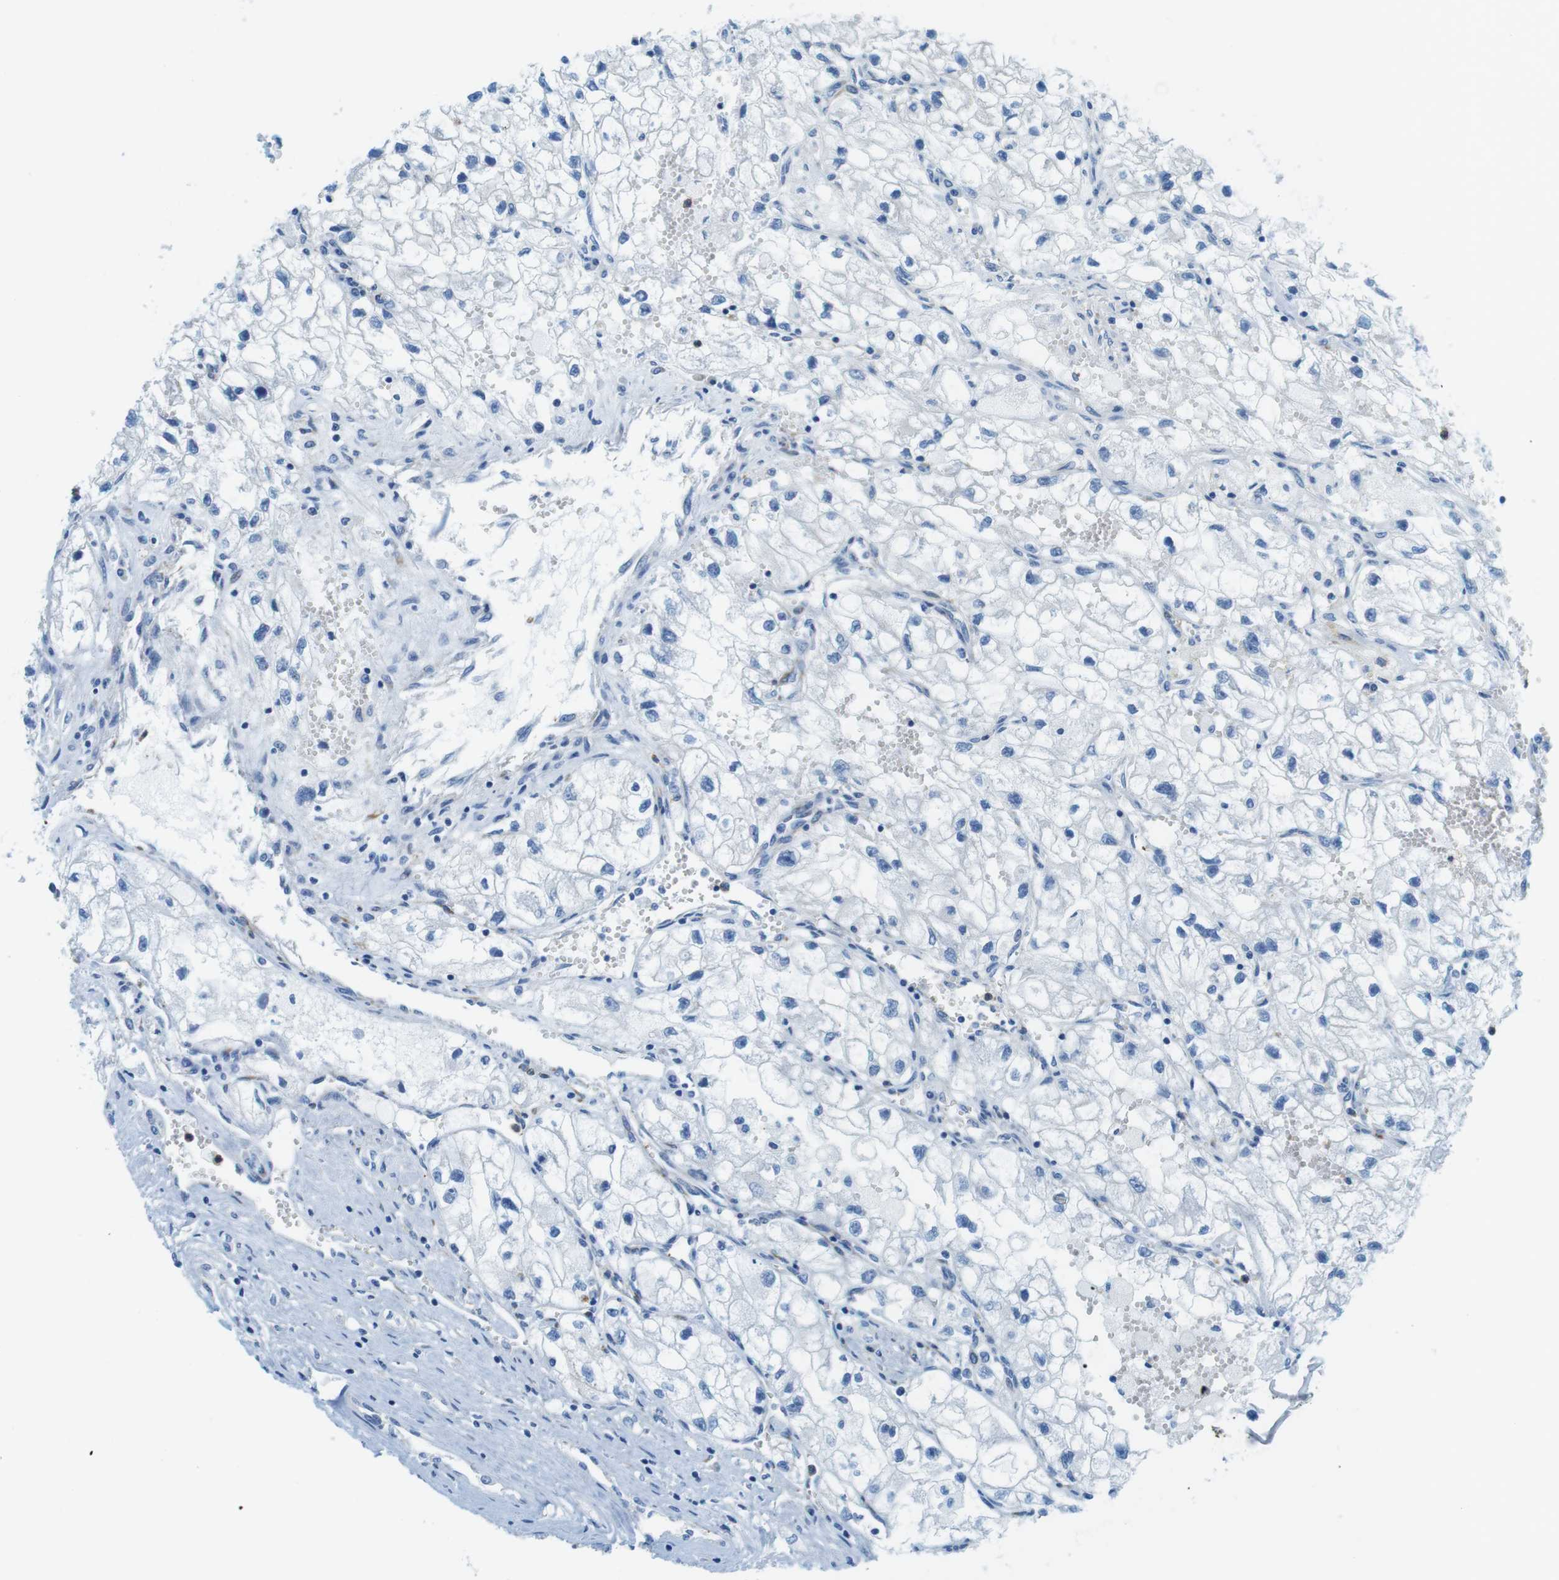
{"staining": {"intensity": "negative", "quantity": "none", "location": "none"}, "tissue": "renal cancer", "cell_type": "Tumor cells", "image_type": "cancer", "snomed": [{"axis": "morphology", "description": "Adenocarcinoma, NOS"}, {"axis": "topography", "description": "Kidney"}], "caption": "IHC of human renal adenocarcinoma exhibits no expression in tumor cells. (DAB (3,3'-diaminobenzidine) immunohistochemistry (IHC), high magnification).", "gene": "EMP2", "patient": {"sex": "female", "age": 70}}